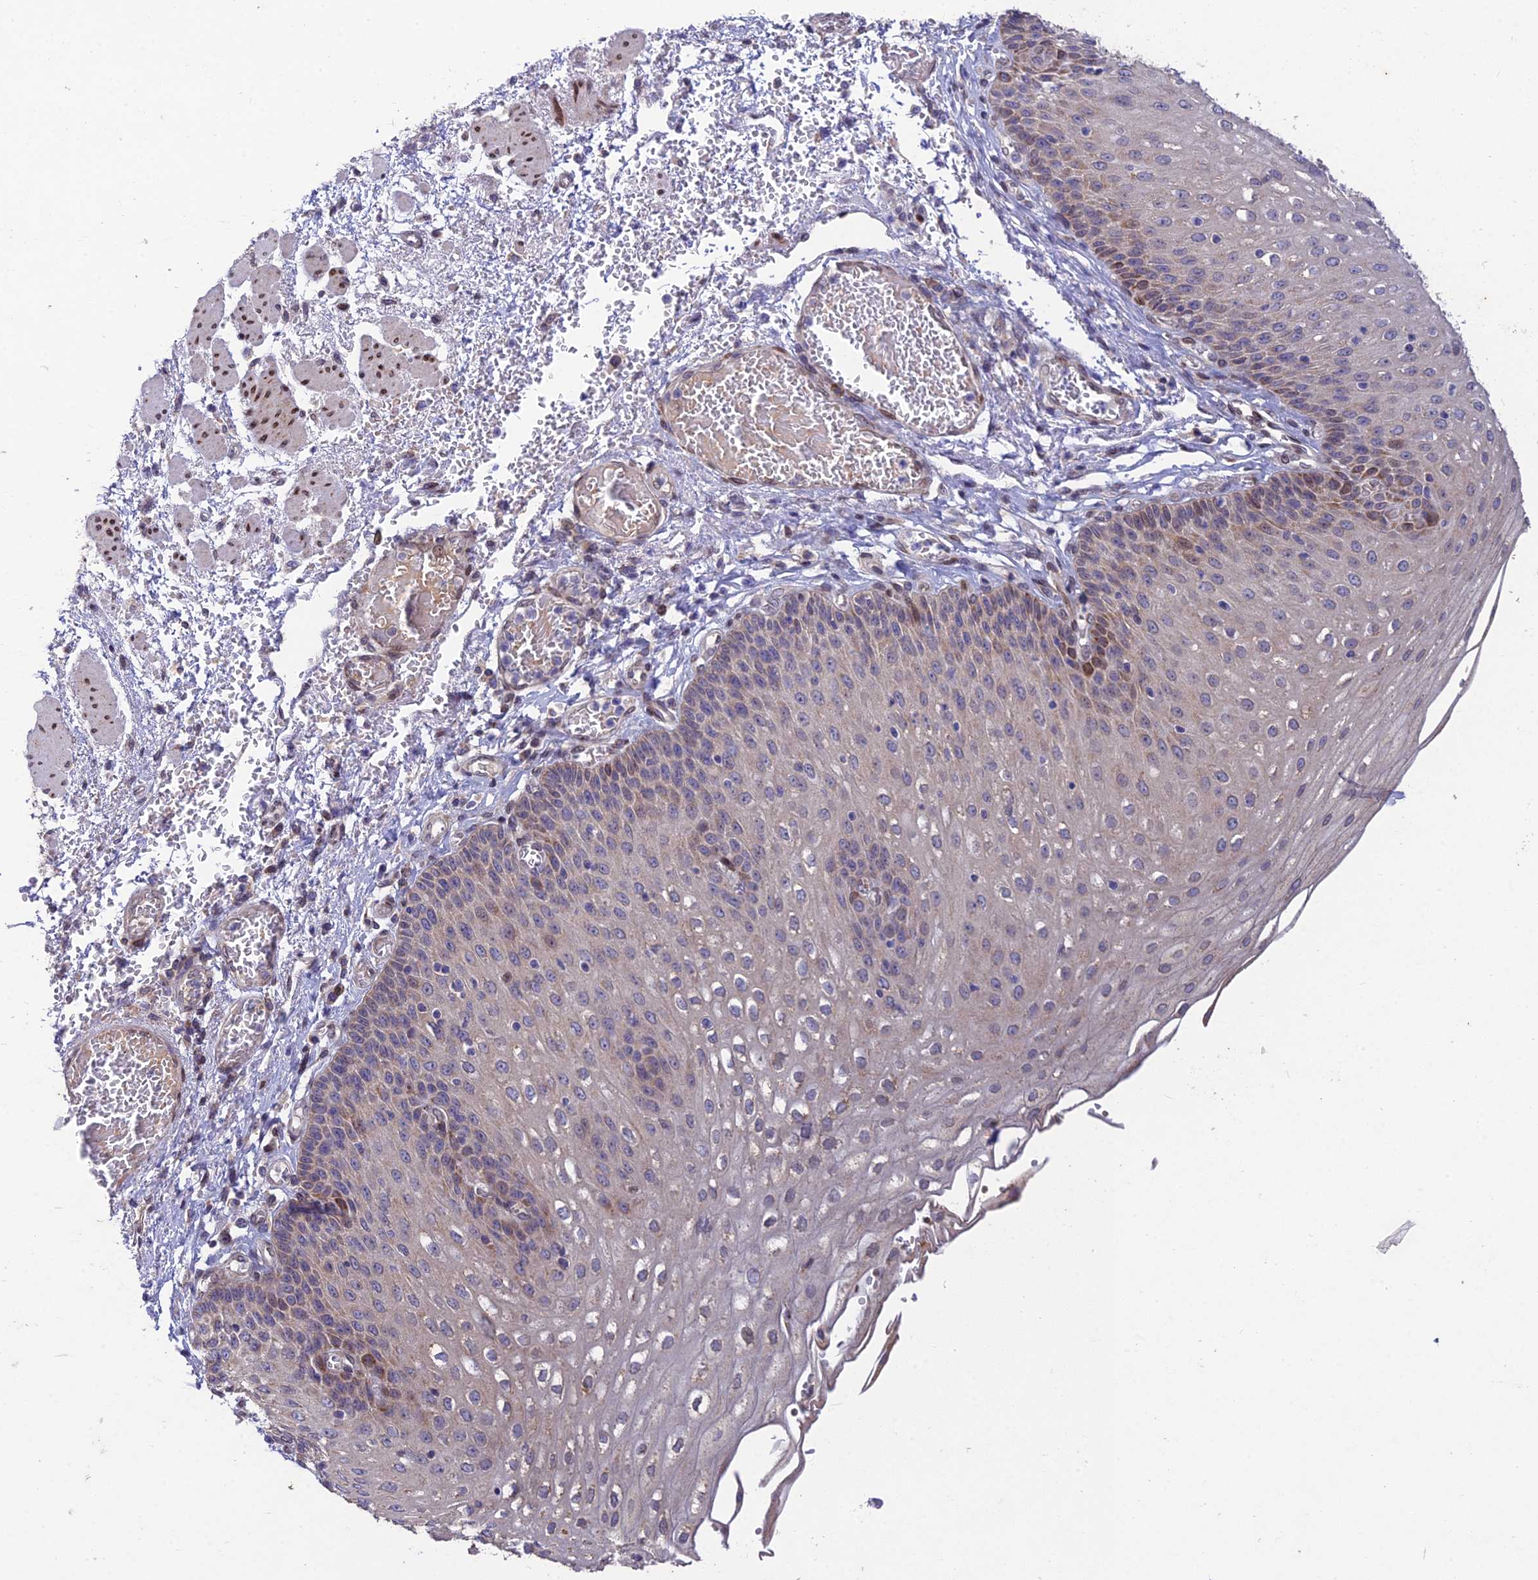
{"staining": {"intensity": "moderate", "quantity": "<25%", "location": "cytoplasmic/membranous"}, "tissue": "esophagus", "cell_type": "Squamous epithelial cells", "image_type": "normal", "snomed": [{"axis": "morphology", "description": "Normal tissue, NOS"}, {"axis": "topography", "description": "Esophagus"}], "caption": "Benign esophagus displays moderate cytoplasmic/membranous staining in approximately <25% of squamous epithelial cells, visualized by immunohistochemistry. The protein of interest is shown in brown color, while the nuclei are stained blue.", "gene": "MGAT2", "patient": {"sex": "male", "age": 81}}